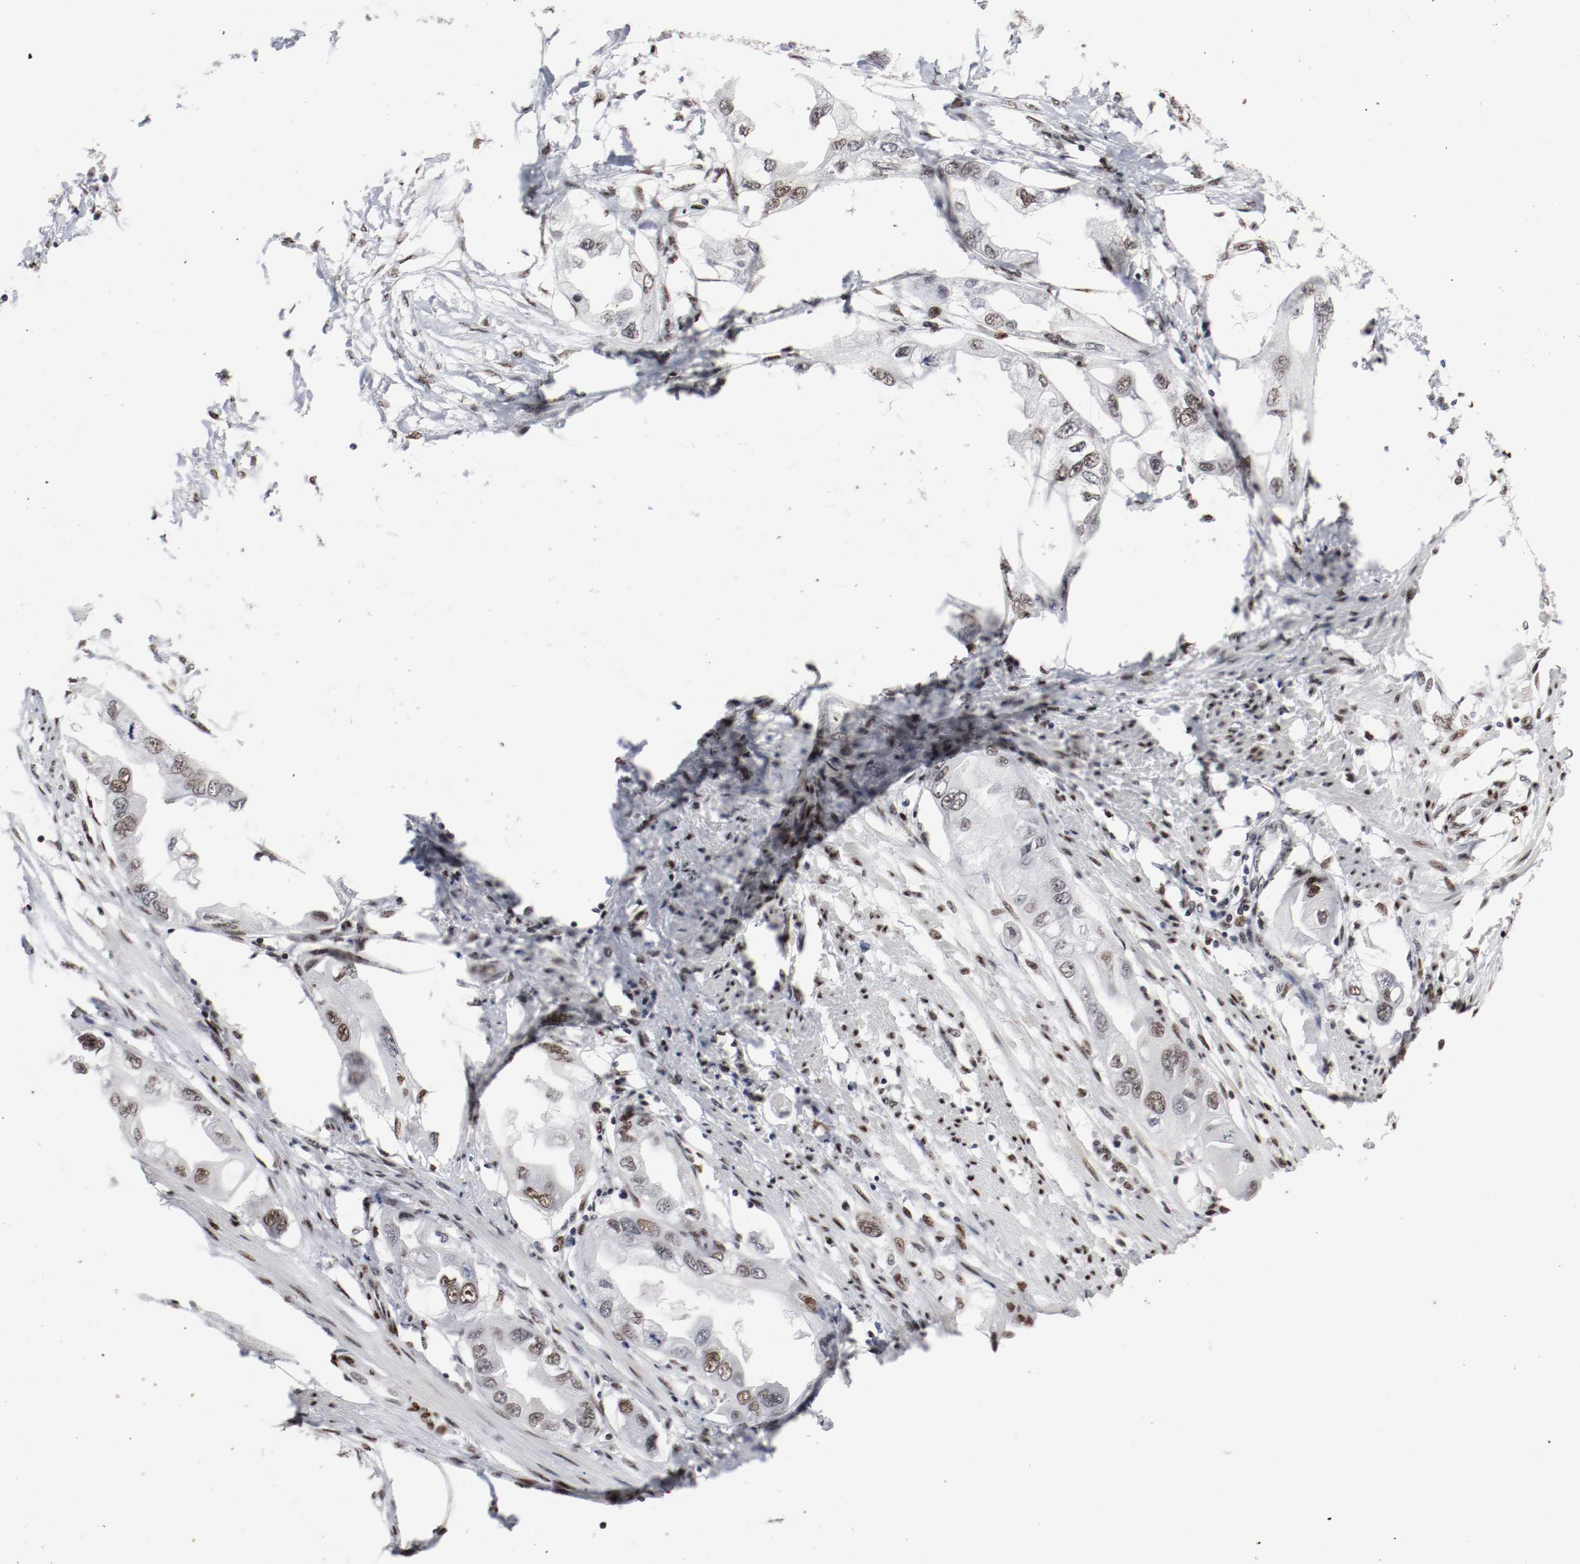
{"staining": {"intensity": "weak", "quantity": "<25%", "location": "nuclear"}, "tissue": "endometrial cancer", "cell_type": "Tumor cells", "image_type": "cancer", "snomed": [{"axis": "morphology", "description": "Adenocarcinoma, NOS"}, {"axis": "topography", "description": "Endometrium"}], "caption": "The IHC photomicrograph has no significant expression in tumor cells of endometrial cancer tissue.", "gene": "MEF2D", "patient": {"sex": "female", "age": 67}}